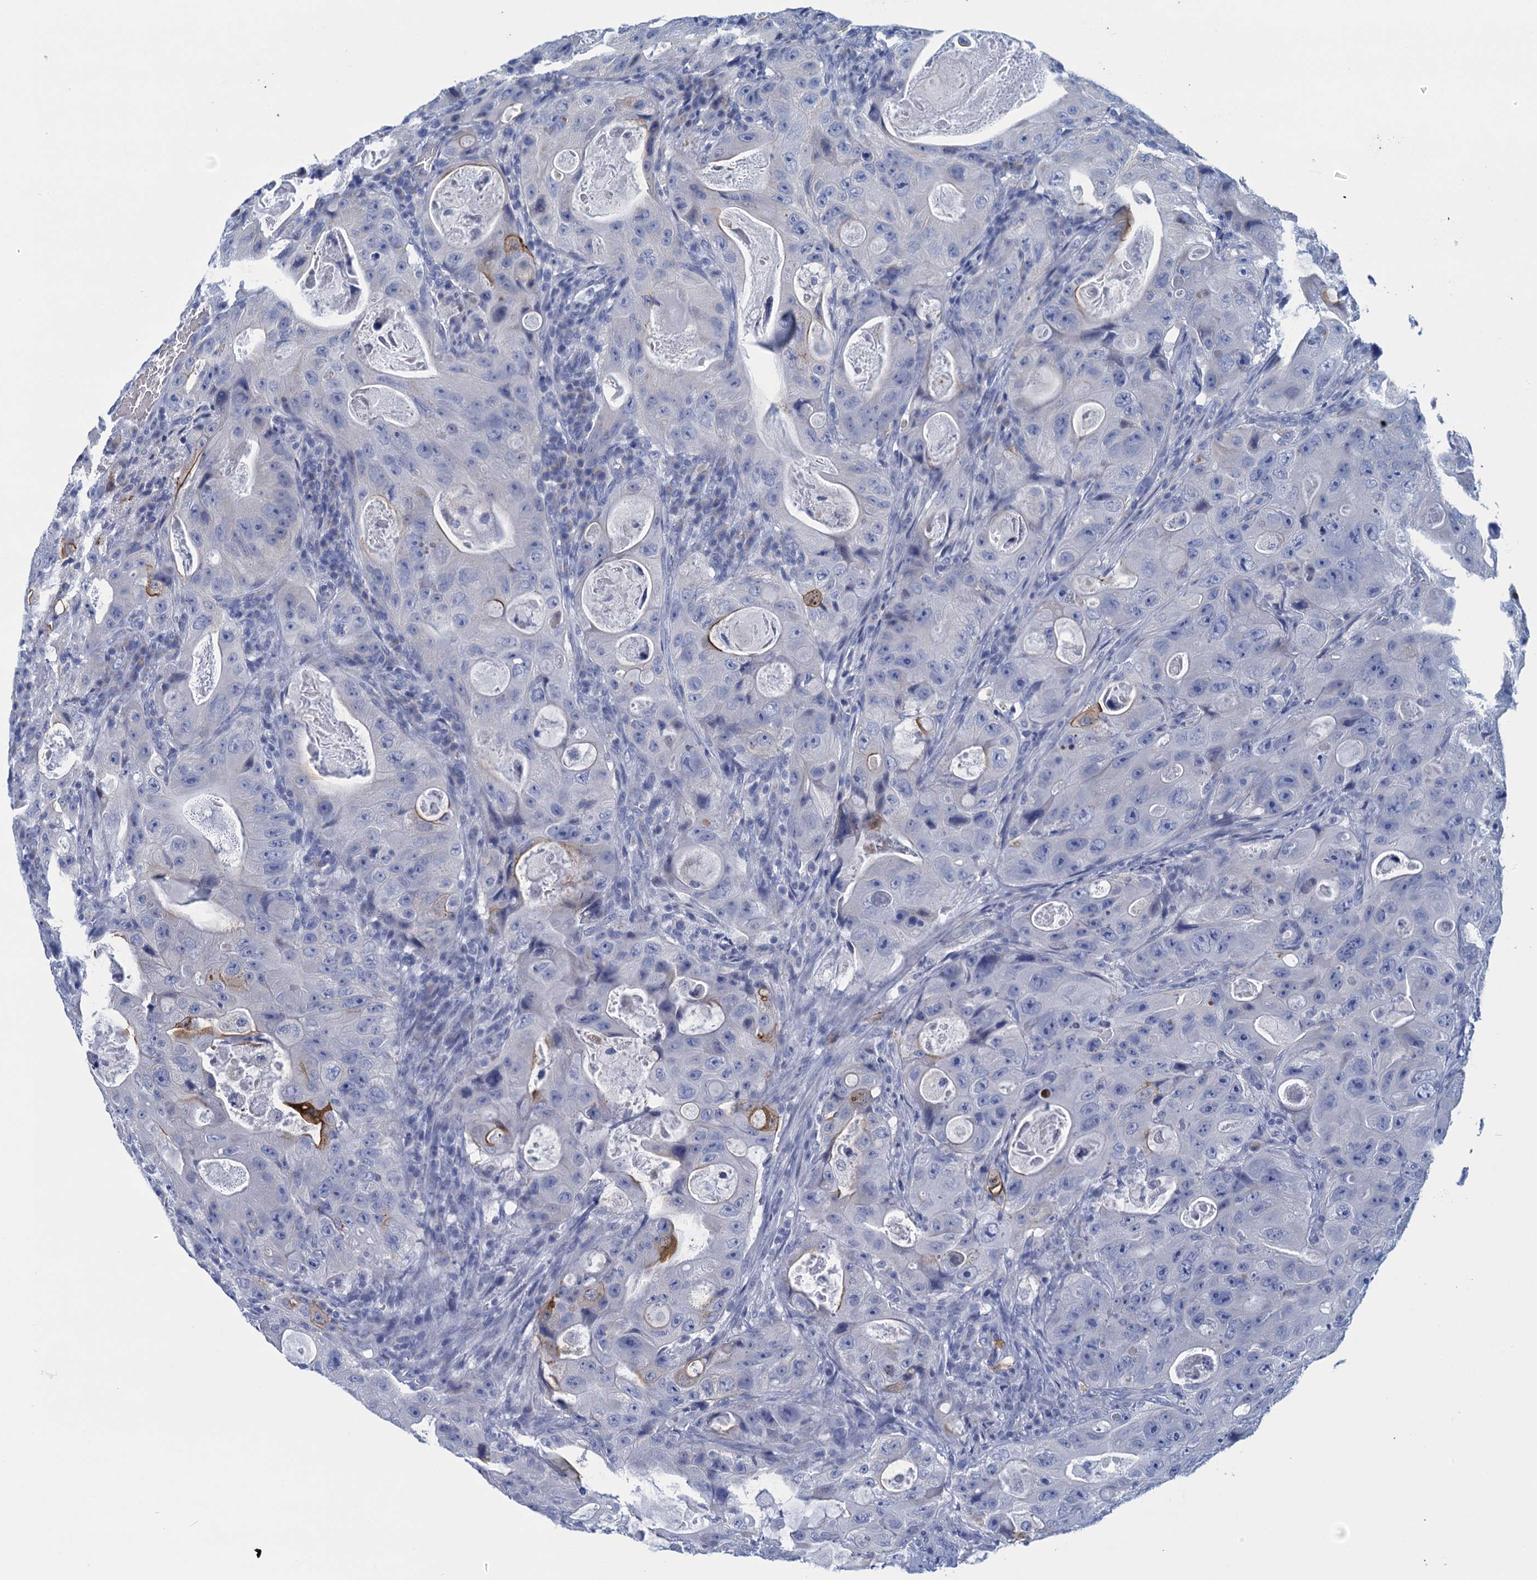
{"staining": {"intensity": "moderate", "quantity": "<25%", "location": "cytoplasmic/membranous"}, "tissue": "colorectal cancer", "cell_type": "Tumor cells", "image_type": "cancer", "snomed": [{"axis": "morphology", "description": "Adenocarcinoma, NOS"}, {"axis": "topography", "description": "Colon"}], "caption": "IHC photomicrograph of human colorectal adenocarcinoma stained for a protein (brown), which shows low levels of moderate cytoplasmic/membranous expression in about <25% of tumor cells.", "gene": "SCEL", "patient": {"sex": "female", "age": 46}}